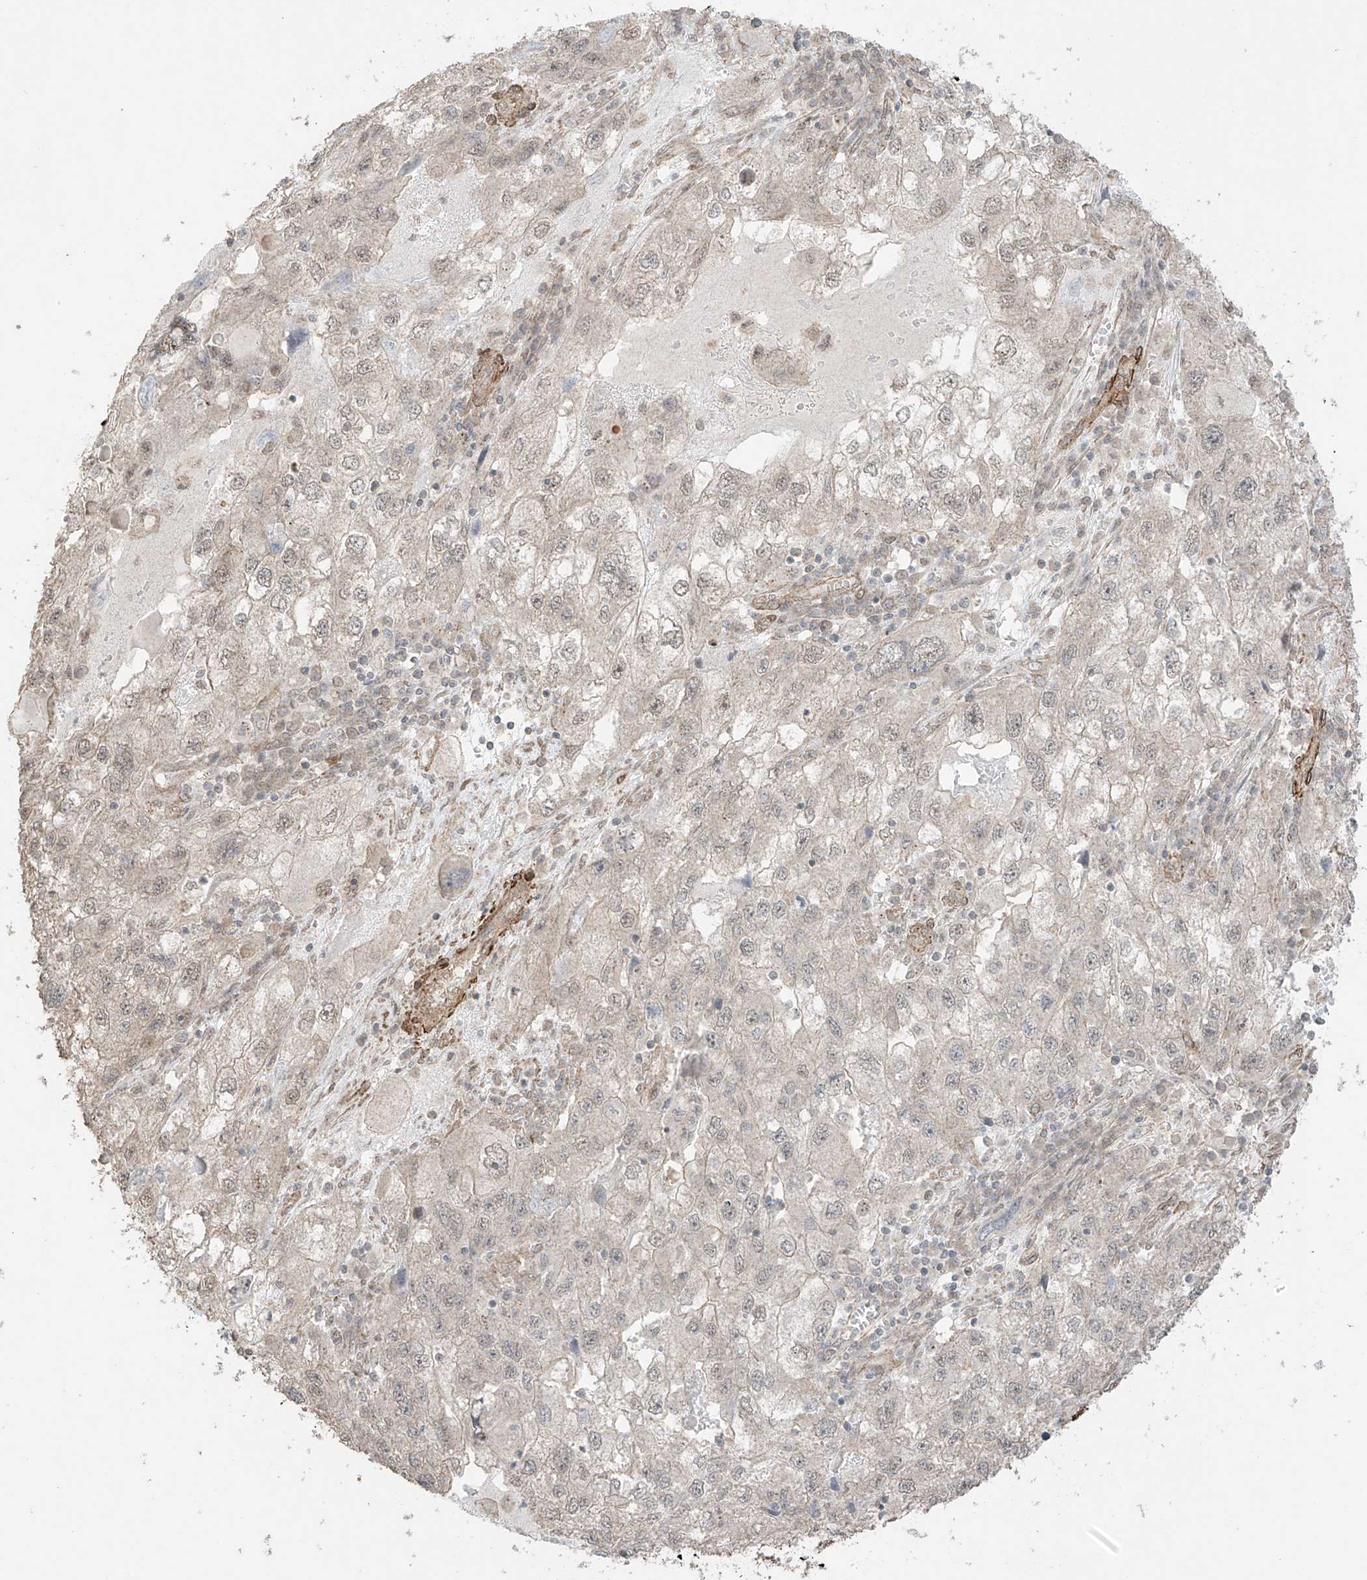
{"staining": {"intensity": "weak", "quantity": "25%-75%", "location": "cytoplasmic/membranous,nuclear"}, "tissue": "endometrial cancer", "cell_type": "Tumor cells", "image_type": "cancer", "snomed": [{"axis": "morphology", "description": "Adenocarcinoma, NOS"}, {"axis": "topography", "description": "Endometrium"}], "caption": "A brown stain highlights weak cytoplasmic/membranous and nuclear positivity of a protein in endometrial adenocarcinoma tumor cells. (DAB (3,3'-diaminobenzidine) = brown stain, brightfield microscopy at high magnification).", "gene": "TTLL5", "patient": {"sex": "female", "age": 49}}